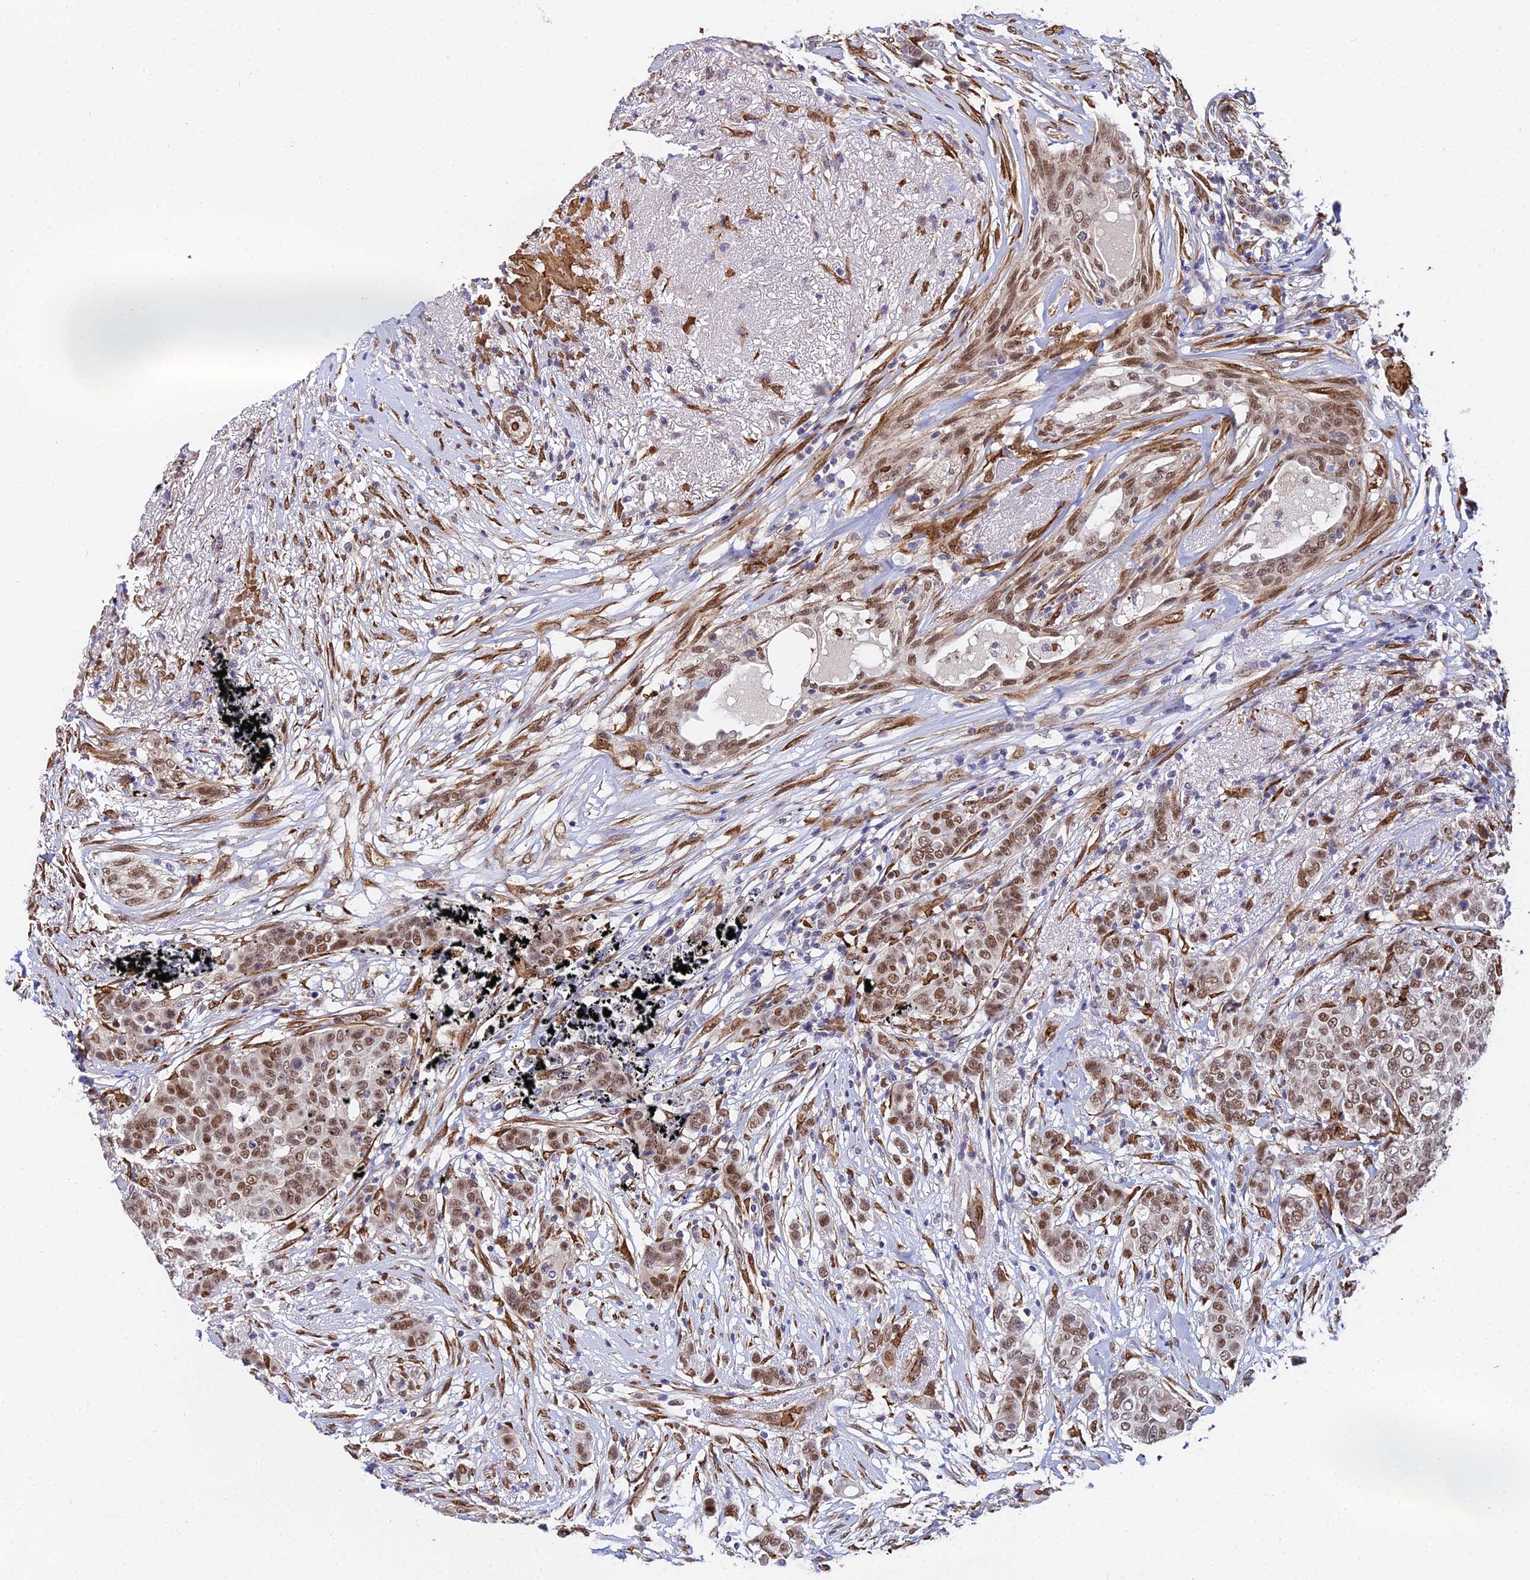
{"staining": {"intensity": "moderate", "quantity": ">75%", "location": "nuclear"}, "tissue": "breast cancer", "cell_type": "Tumor cells", "image_type": "cancer", "snomed": [{"axis": "morphology", "description": "Lobular carcinoma"}, {"axis": "topography", "description": "Breast"}], "caption": "The histopathology image shows immunohistochemical staining of breast lobular carcinoma. There is moderate nuclear expression is identified in about >75% of tumor cells.", "gene": "BCL9", "patient": {"sex": "female", "age": 51}}